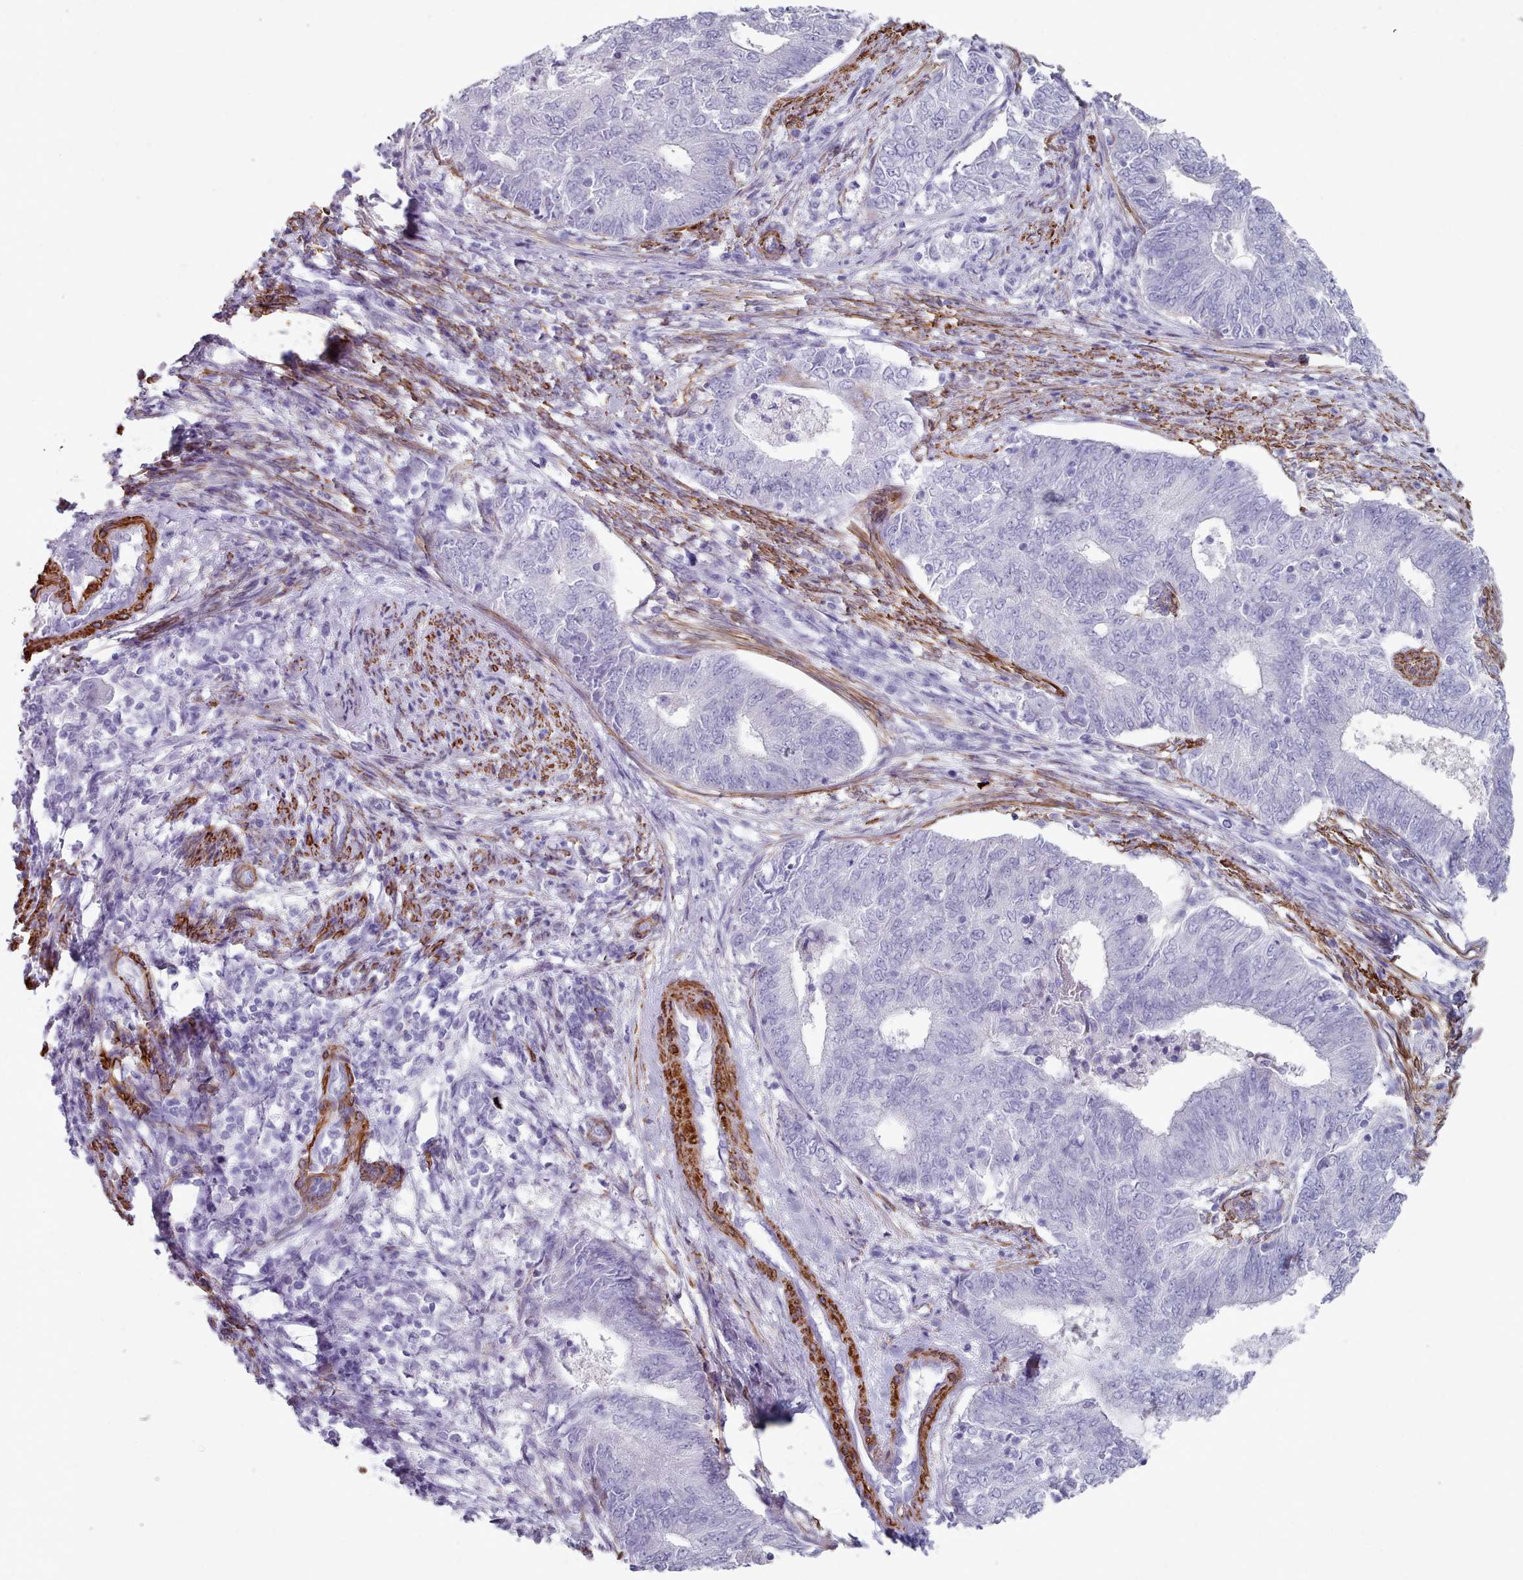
{"staining": {"intensity": "negative", "quantity": "none", "location": "none"}, "tissue": "endometrial cancer", "cell_type": "Tumor cells", "image_type": "cancer", "snomed": [{"axis": "morphology", "description": "Adenocarcinoma, NOS"}, {"axis": "topography", "description": "Endometrium"}], "caption": "High magnification brightfield microscopy of adenocarcinoma (endometrial) stained with DAB (3,3'-diaminobenzidine) (brown) and counterstained with hematoxylin (blue): tumor cells show no significant expression. Brightfield microscopy of immunohistochemistry (IHC) stained with DAB (brown) and hematoxylin (blue), captured at high magnification.", "gene": "FPGS", "patient": {"sex": "female", "age": 62}}